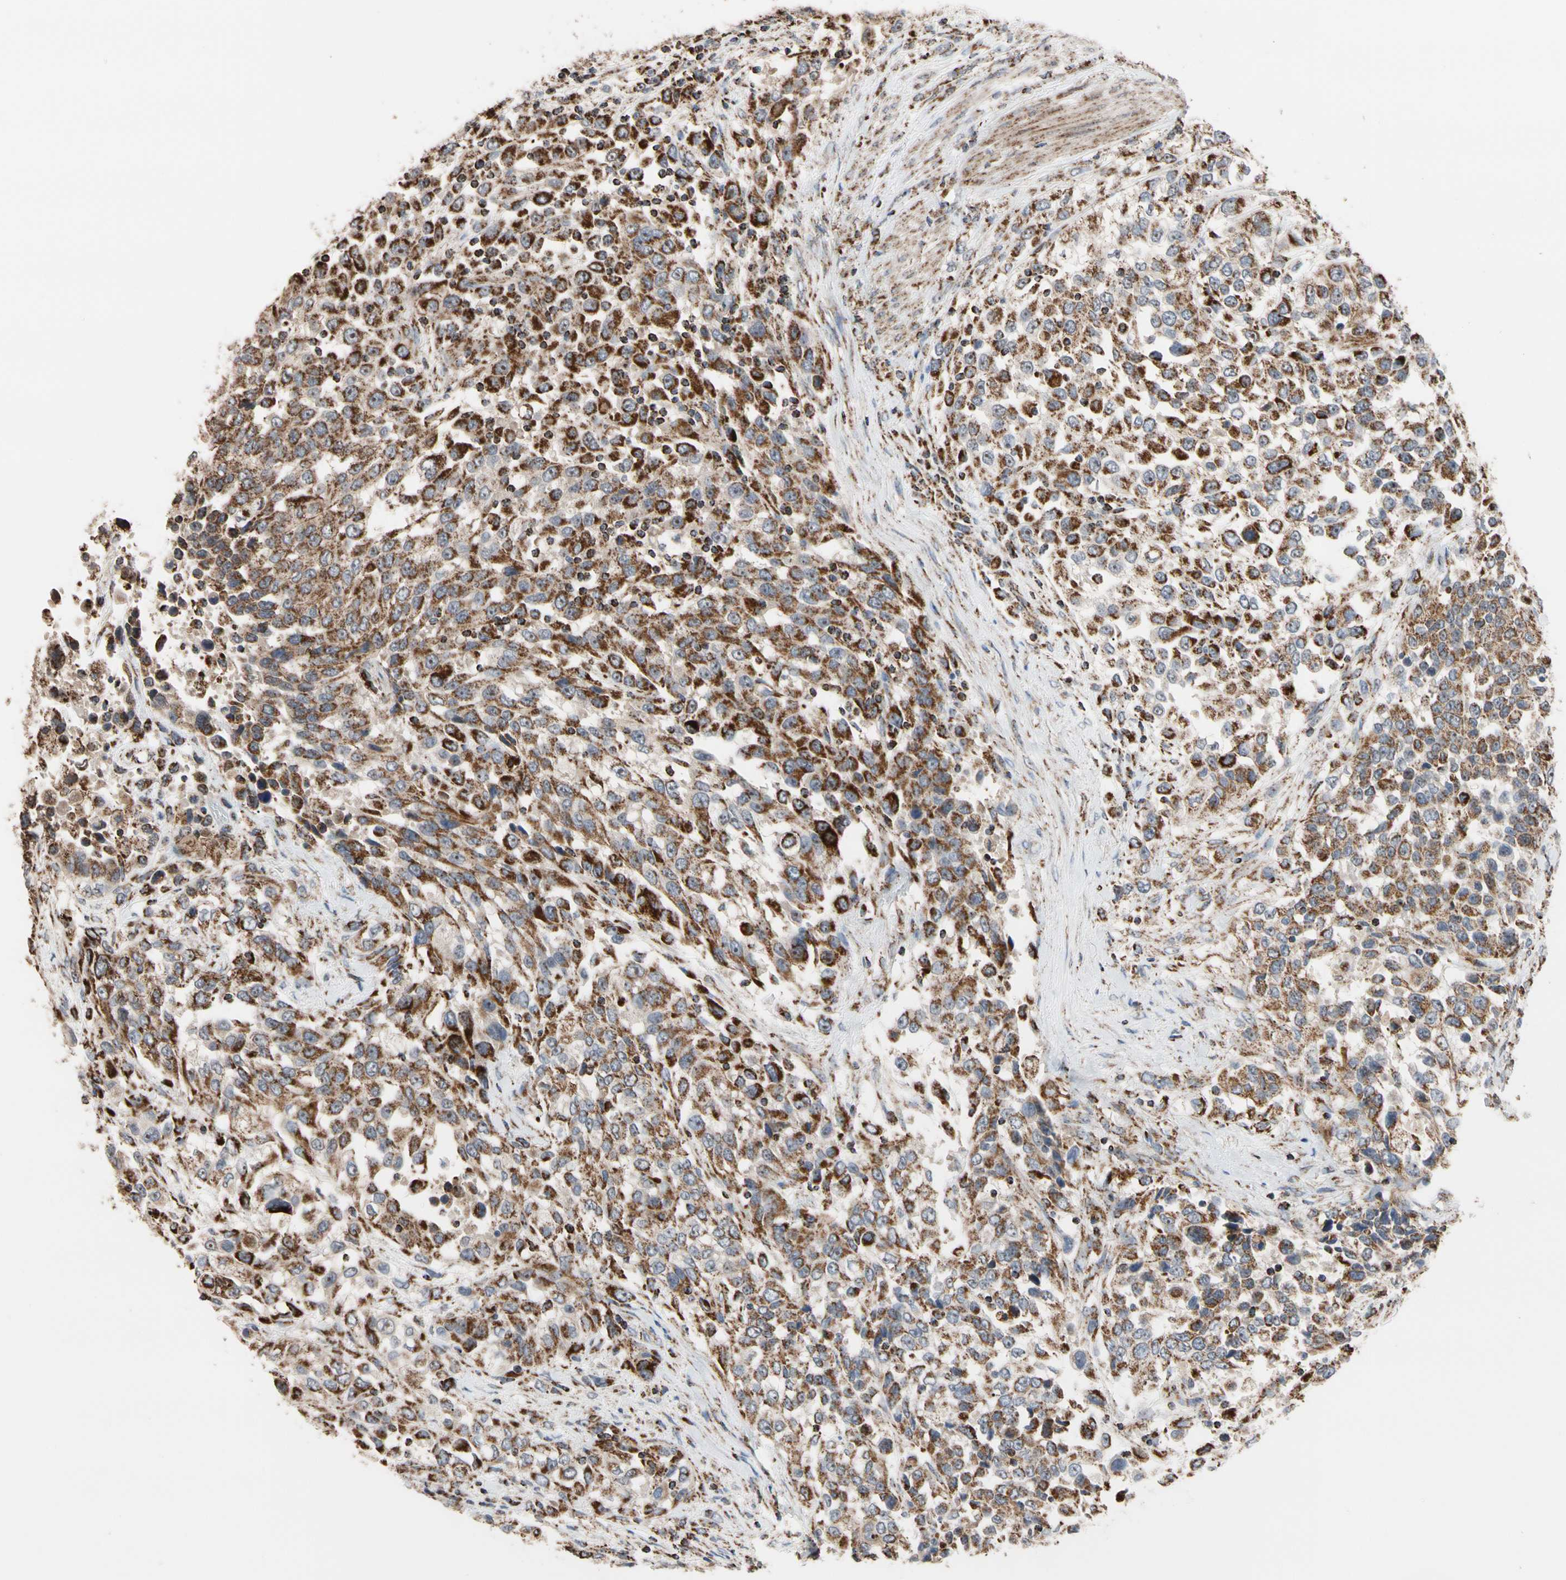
{"staining": {"intensity": "strong", "quantity": ">75%", "location": "cytoplasmic/membranous"}, "tissue": "urothelial cancer", "cell_type": "Tumor cells", "image_type": "cancer", "snomed": [{"axis": "morphology", "description": "Urothelial carcinoma, High grade"}, {"axis": "topography", "description": "Urinary bladder"}], "caption": "Immunohistochemistry (DAB) staining of urothelial cancer exhibits strong cytoplasmic/membranous protein staining in about >75% of tumor cells. Immunohistochemistry (ihc) stains the protein of interest in brown and the nuclei are stained blue.", "gene": "FAM110B", "patient": {"sex": "female", "age": 80}}